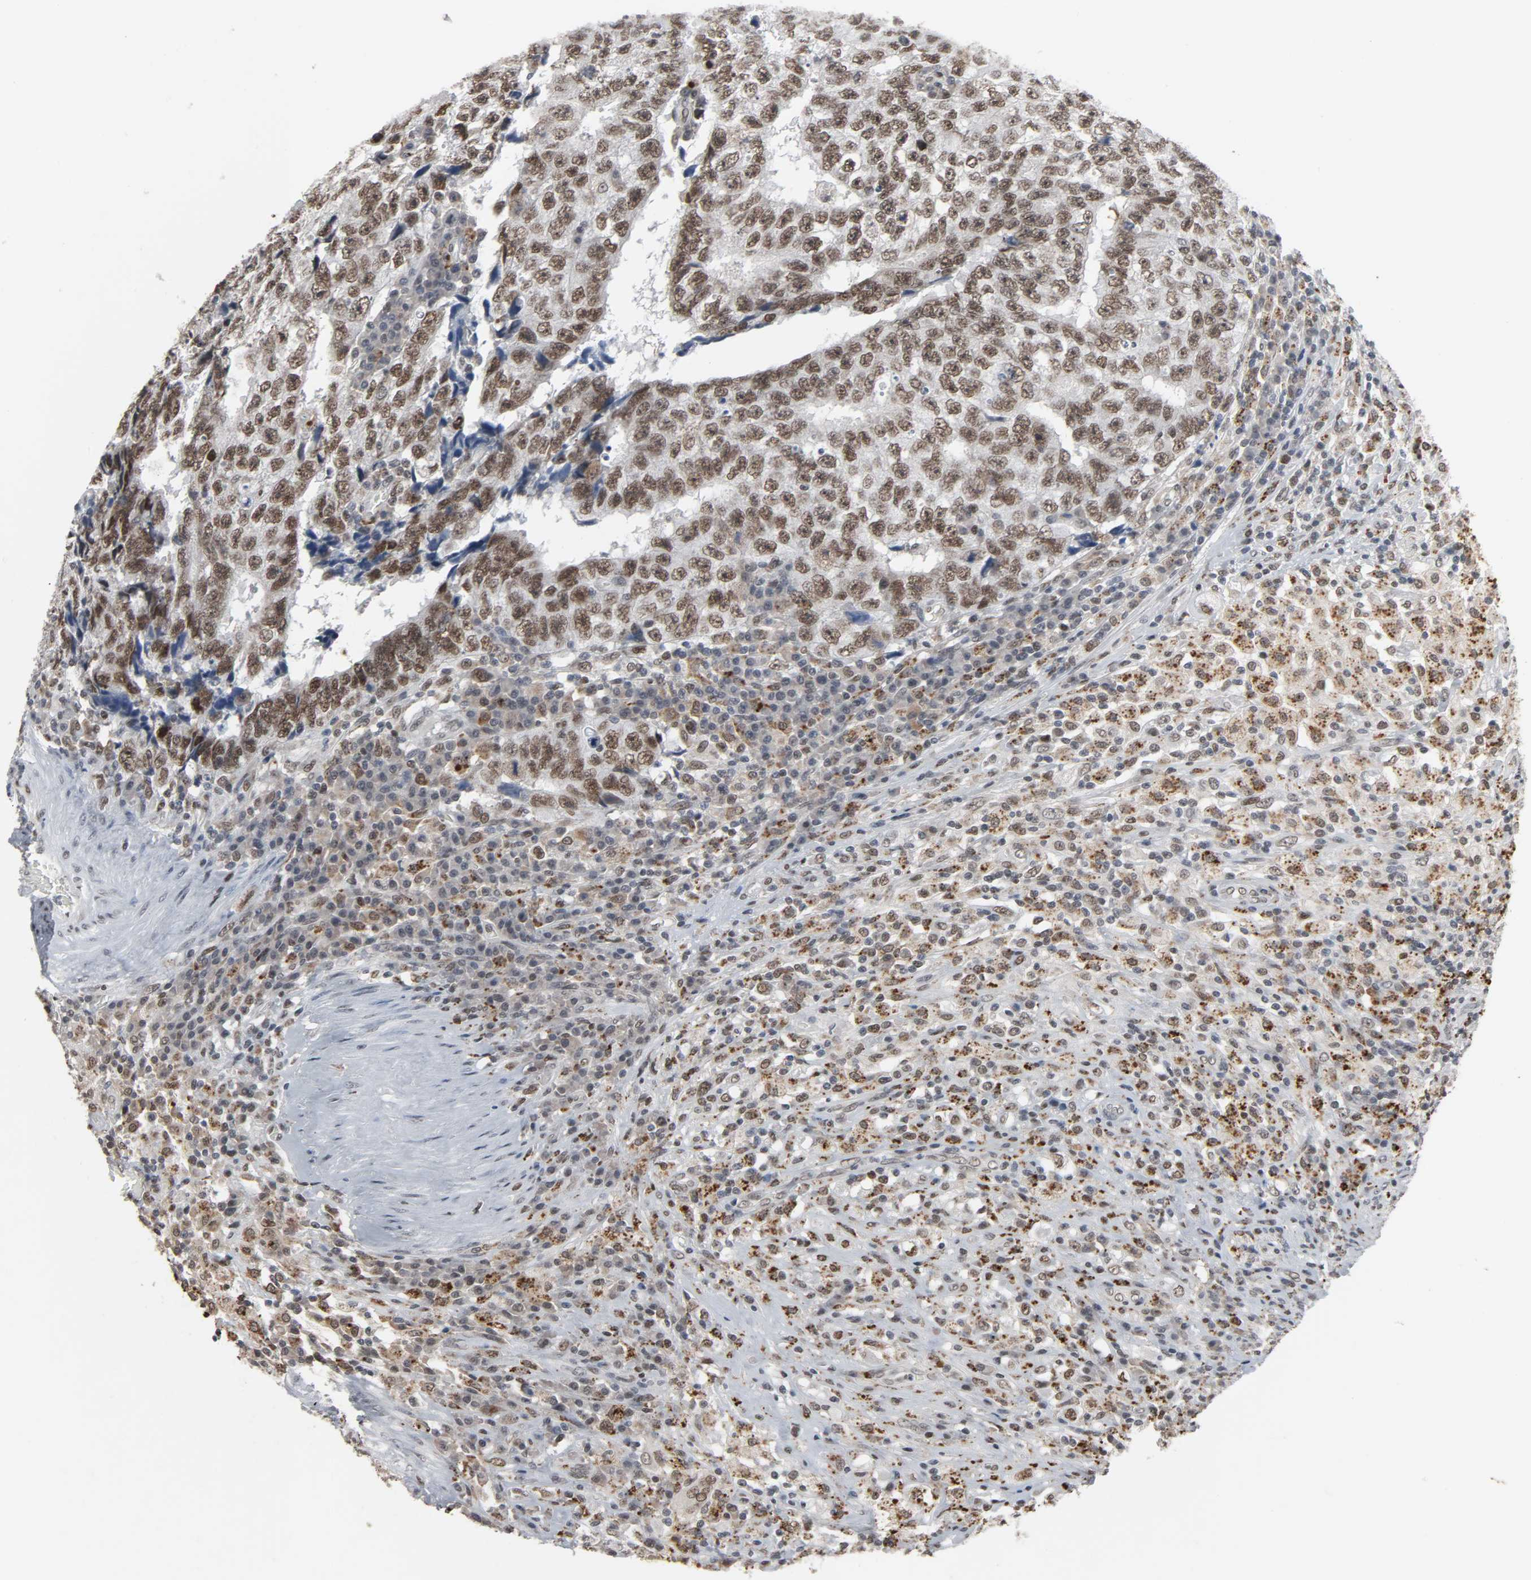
{"staining": {"intensity": "moderate", "quantity": ">75%", "location": "nuclear"}, "tissue": "testis cancer", "cell_type": "Tumor cells", "image_type": "cancer", "snomed": [{"axis": "morphology", "description": "Necrosis, NOS"}, {"axis": "morphology", "description": "Carcinoma, Embryonal, NOS"}, {"axis": "topography", "description": "Testis"}], "caption": "Moderate nuclear staining for a protein is identified in approximately >75% of tumor cells of testis cancer (embryonal carcinoma) using IHC.", "gene": "DAZAP1", "patient": {"sex": "male", "age": 19}}